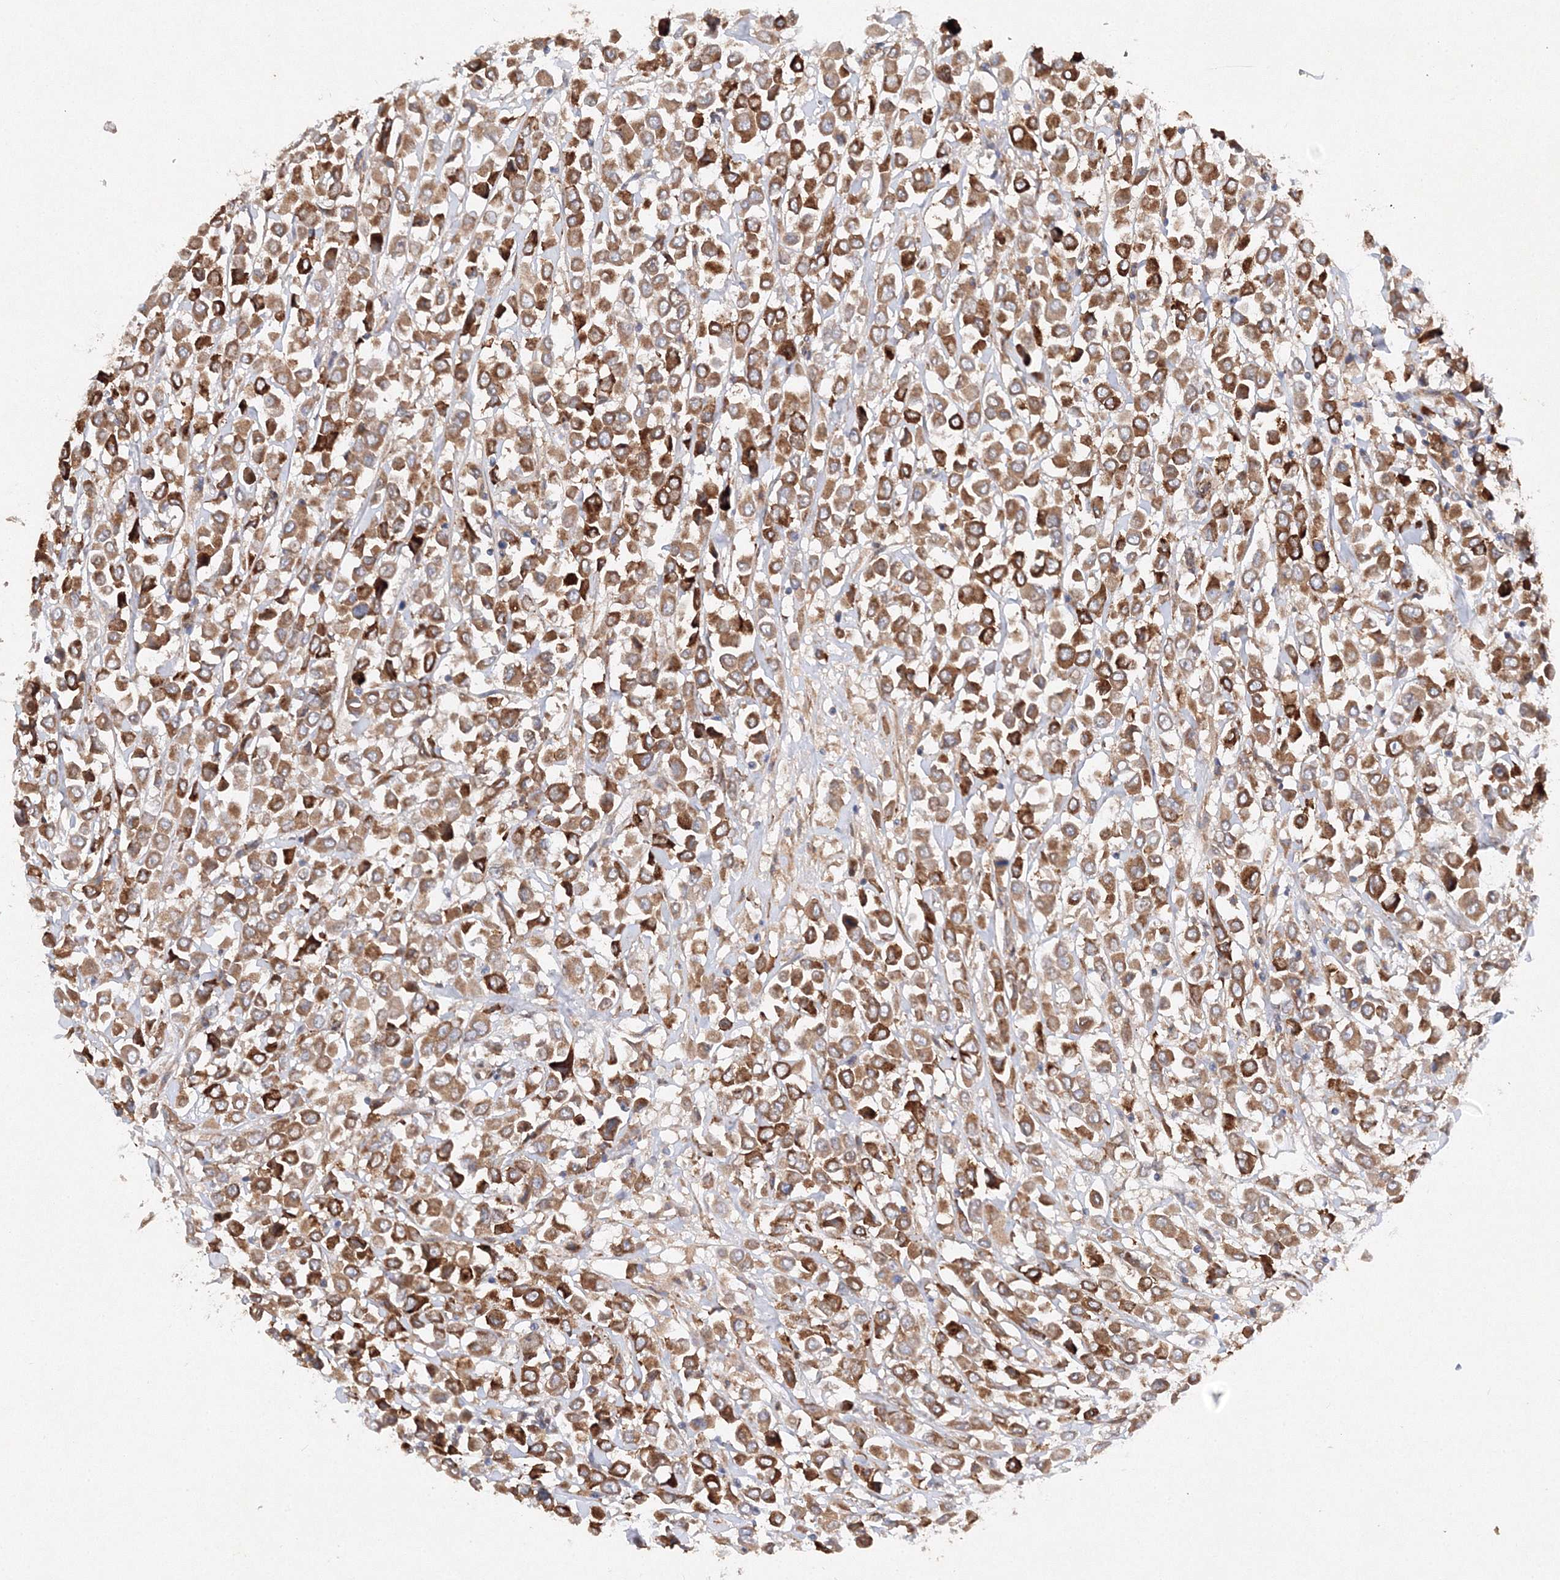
{"staining": {"intensity": "moderate", "quantity": ">75%", "location": "cytoplasmic/membranous"}, "tissue": "breast cancer", "cell_type": "Tumor cells", "image_type": "cancer", "snomed": [{"axis": "morphology", "description": "Duct carcinoma"}, {"axis": "topography", "description": "Breast"}], "caption": "A photomicrograph of human breast cancer (intraductal carcinoma) stained for a protein exhibits moderate cytoplasmic/membranous brown staining in tumor cells.", "gene": "SLC36A1", "patient": {"sex": "female", "age": 61}}